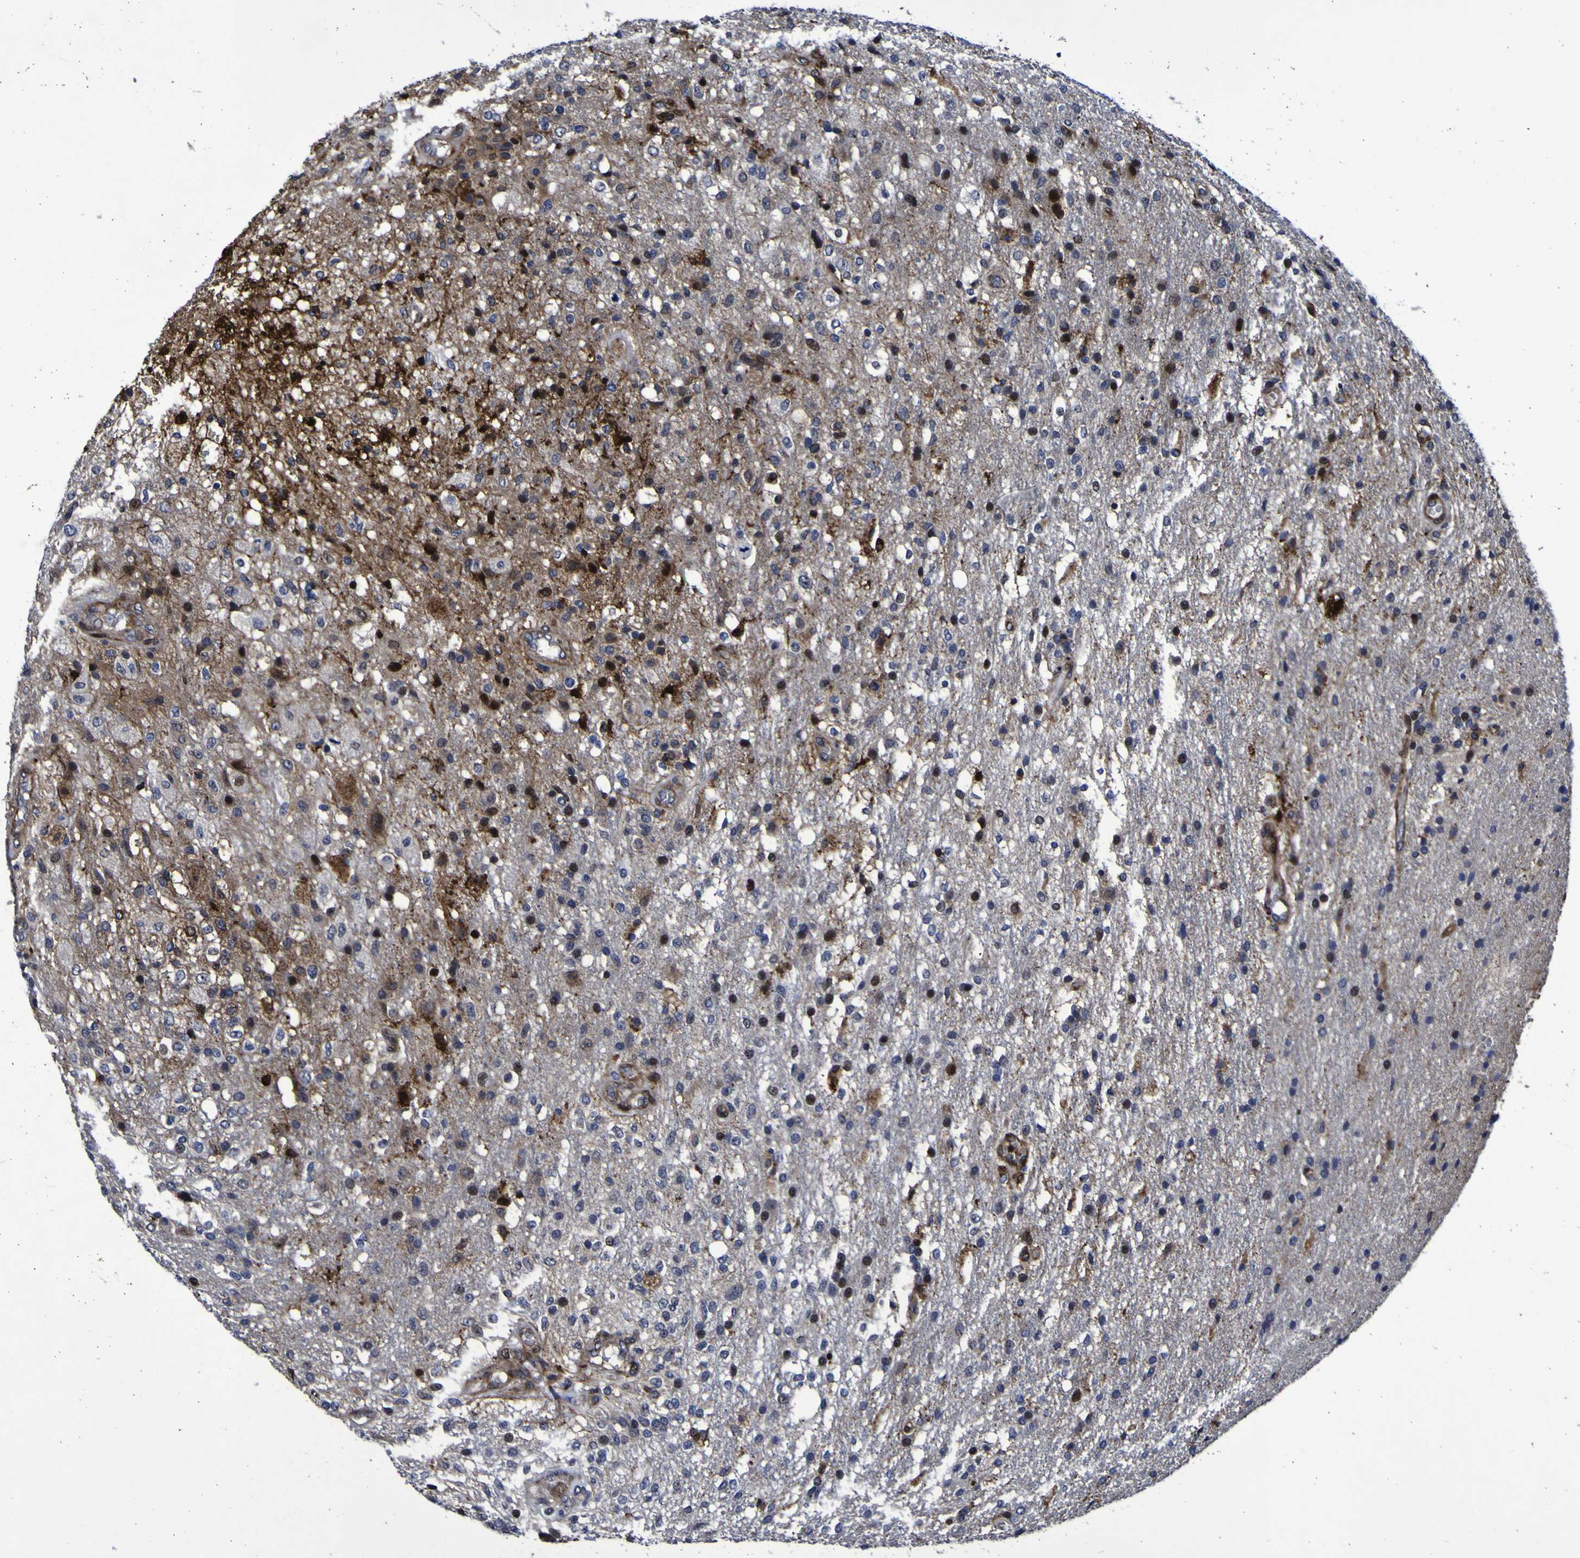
{"staining": {"intensity": "moderate", "quantity": "<25%", "location": "nuclear"}, "tissue": "glioma", "cell_type": "Tumor cells", "image_type": "cancer", "snomed": [{"axis": "morphology", "description": "Normal tissue, NOS"}, {"axis": "morphology", "description": "Glioma, malignant, High grade"}, {"axis": "topography", "description": "Cerebral cortex"}], "caption": "Immunohistochemistry (IHC) of human malignant glioma (high-grade) shows low levels of moderate nuclear expression in about <25% of tumor cells.", "gene": "MGLL", "patient": {"sex": "male", "age": 77}}